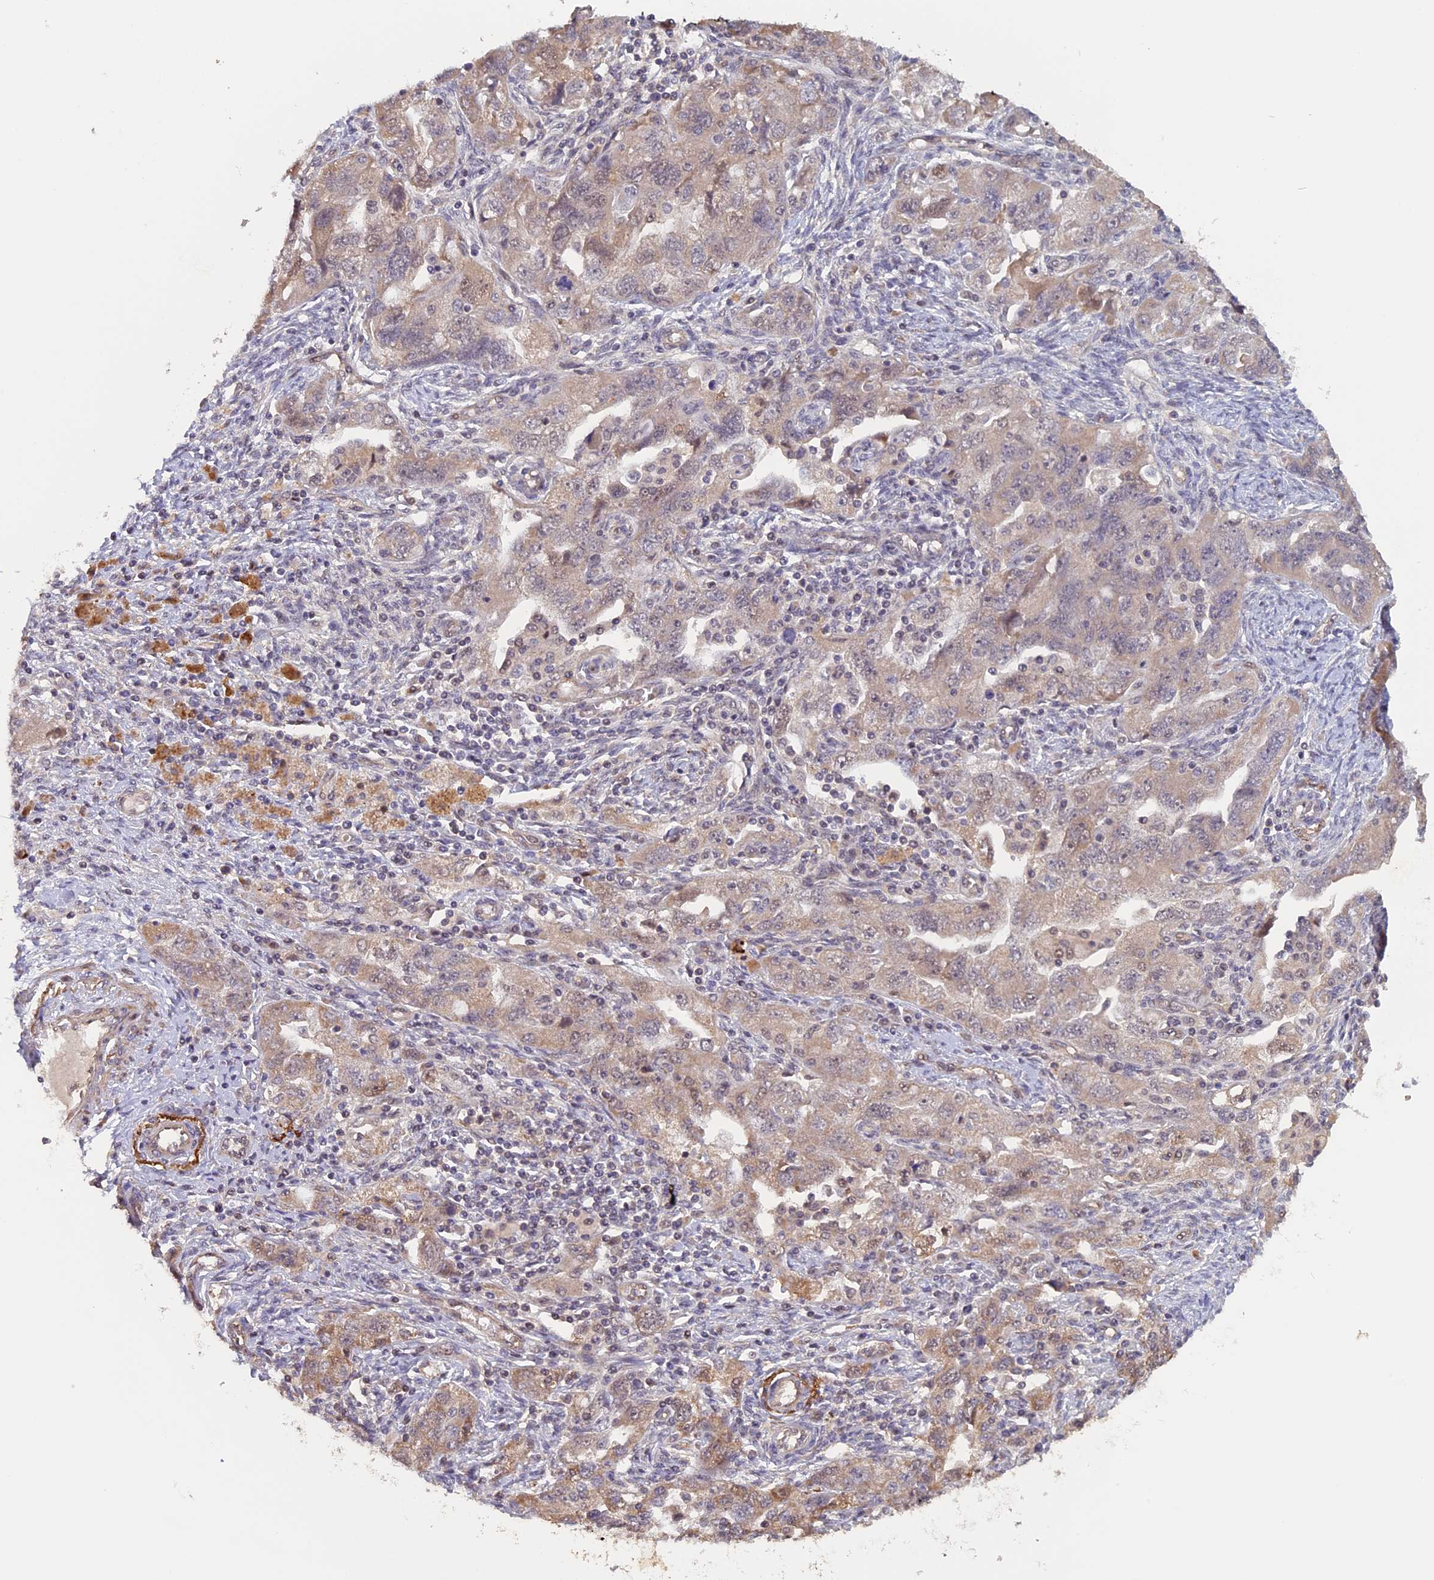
{"staining": {"intensity": "weak", "quantity": "25%-75%", "location": "cytoplasmic/membranous"}, "tissue": "ovarian cancer", "cell_type": "Tumor cells", "image_type": "cancer", "snomed": [{"axis": "morphology", "description": "Carcinoma, NOS"}, {"axis": "morphology", "description": "Cystadenocarcinoma, serous, NOS"}, {"axis": "topography", "description": "Ovary"}], "caption": "Human ovarian cancer (serous cystadenocarcinoma) stained with a brown dye demonstrates weak cytoplasmic/membranous positive positivity in about 25%-75% of tumor cells.", "gene": "FAM98C", "patient": {"sex": "female", "age": 69}}